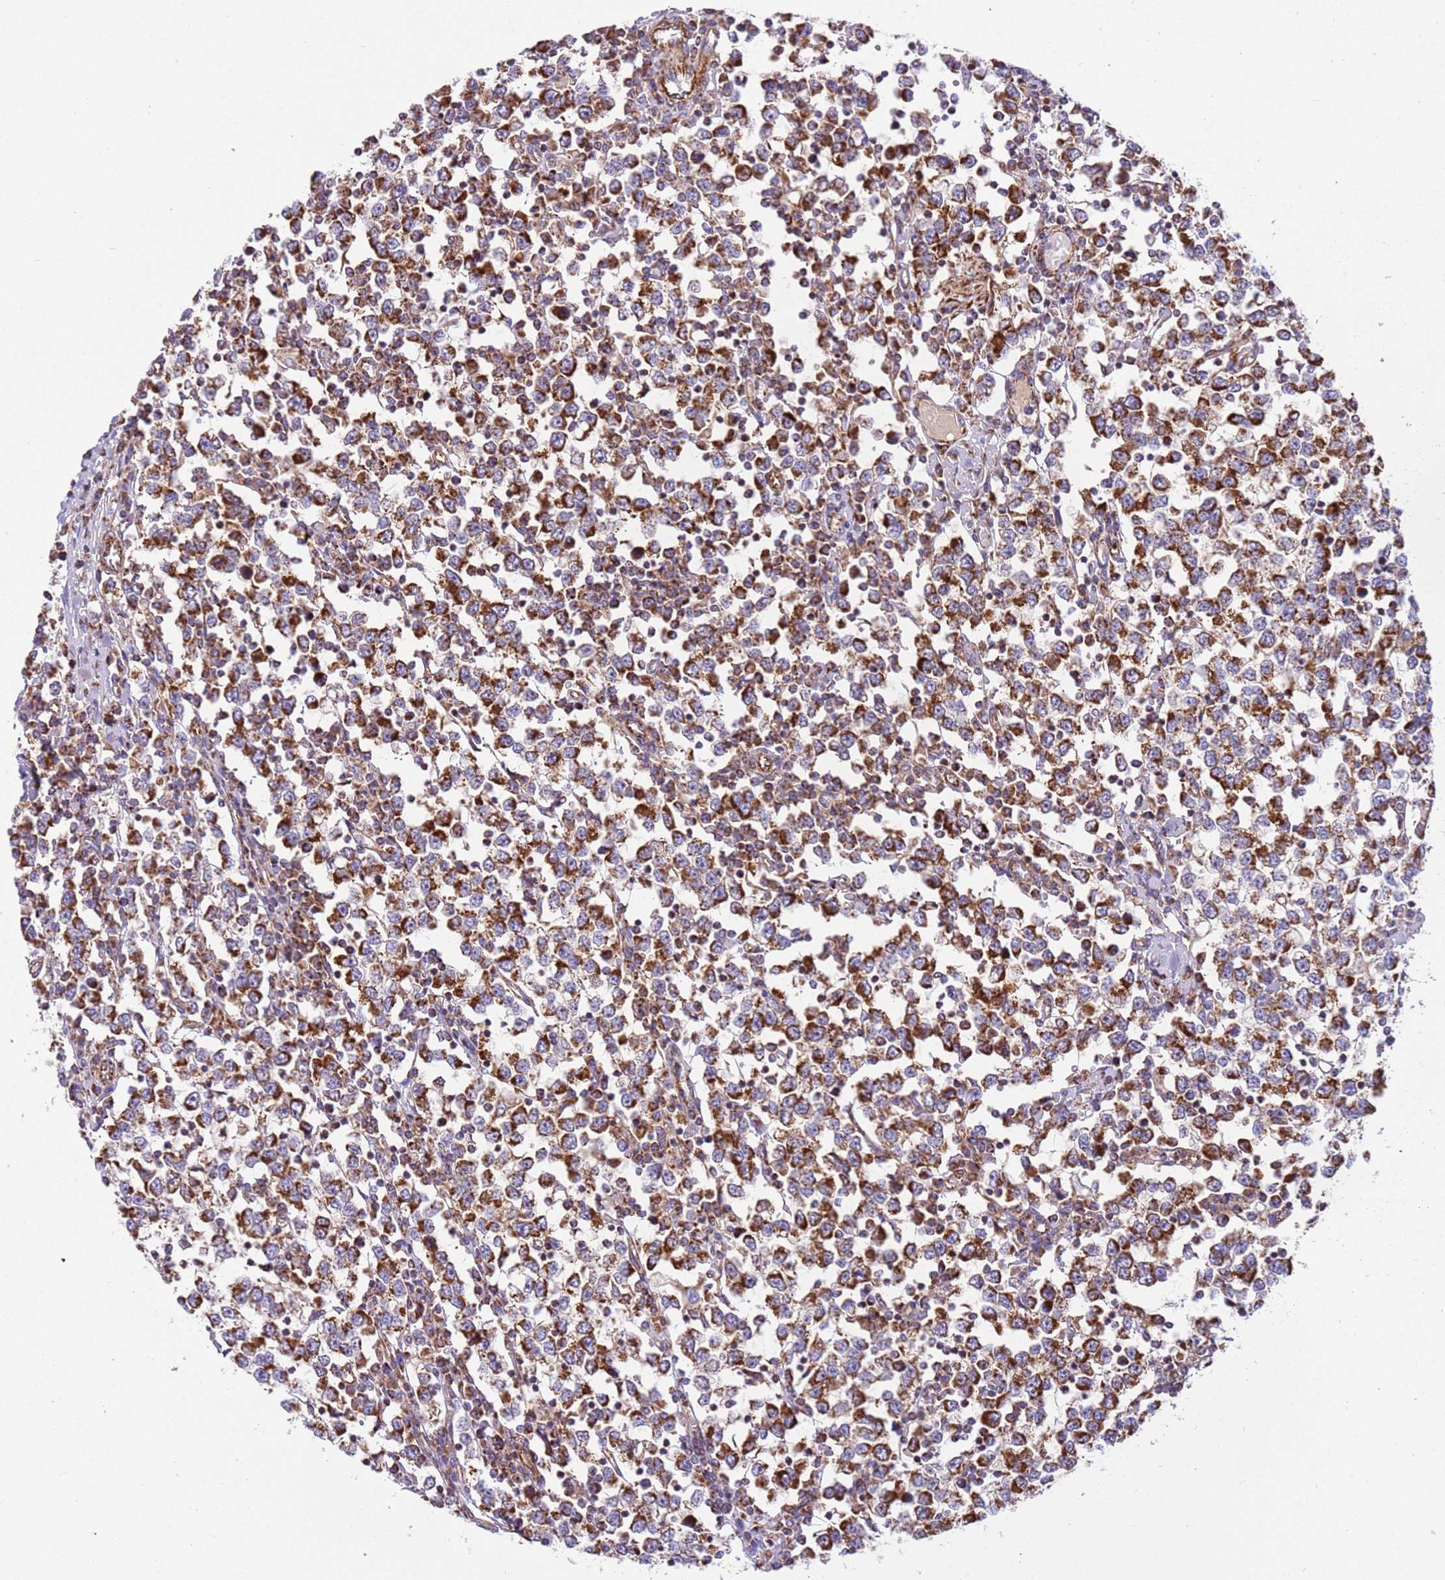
{"staining": {"intensity": "strong", "quantity": "25%-75%", "location": "cytoplasmic/membranous"}, "tissue": "testis cancer", "cell_type": "Tumor cells", "image_type": "cancer", "snomed": [{"axis": "morphology", "description": "Seminoma, NOS"}, {"axis": "topography", "description": "Testis"}], "caption": "A brown stain shows strong cytoplasmic/membranous positivity of a protein in testis cancer (seminoma) tumor cells.", "gene": "MRPL20", "patient": {"sex": "male", "age": 65}}